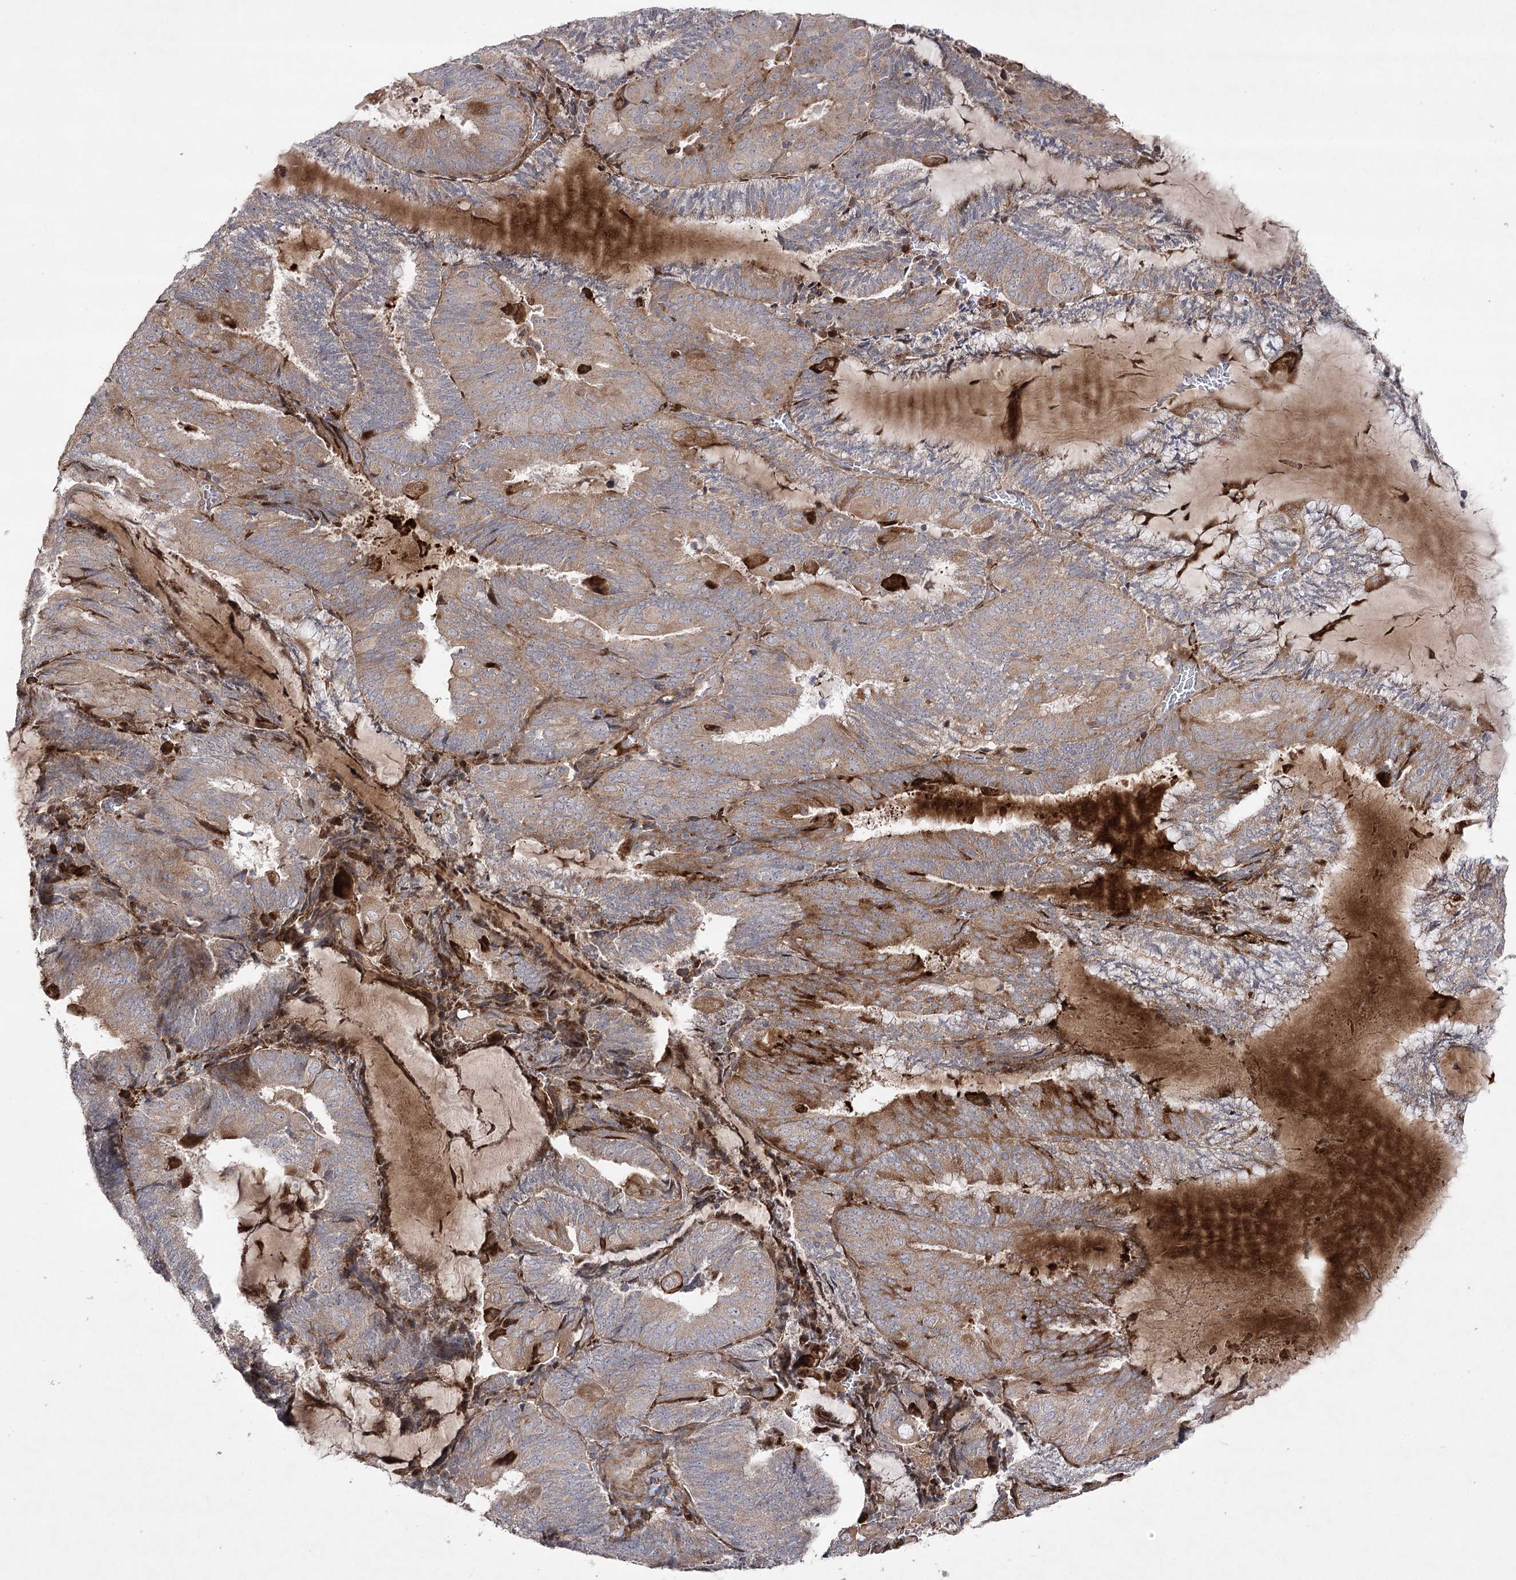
{"staining": {"intensity": "weak", "quantity": "25%-75%", "location": "cytoplasmic/membranous"}, "tissue": "endometrial cancer", "cell_type": "Tumor cells", "image_type": "cancer", "snomed": [{"axis": "morphology", "description": "Adenocarcinoma, NOS"}, {"axis": "topography", "description": "Endometrium"}], "caption": "The immunohistochemical stain highlights weak cytoplasmic/membranous expression in tumor cells of adenocarcinoma (endometrial) tissue. (brown staining indicates protein expression, while blue staining denotes nuclei).", "gene": "OBSL1", "patient": {"sex": "female", "age": 81}}